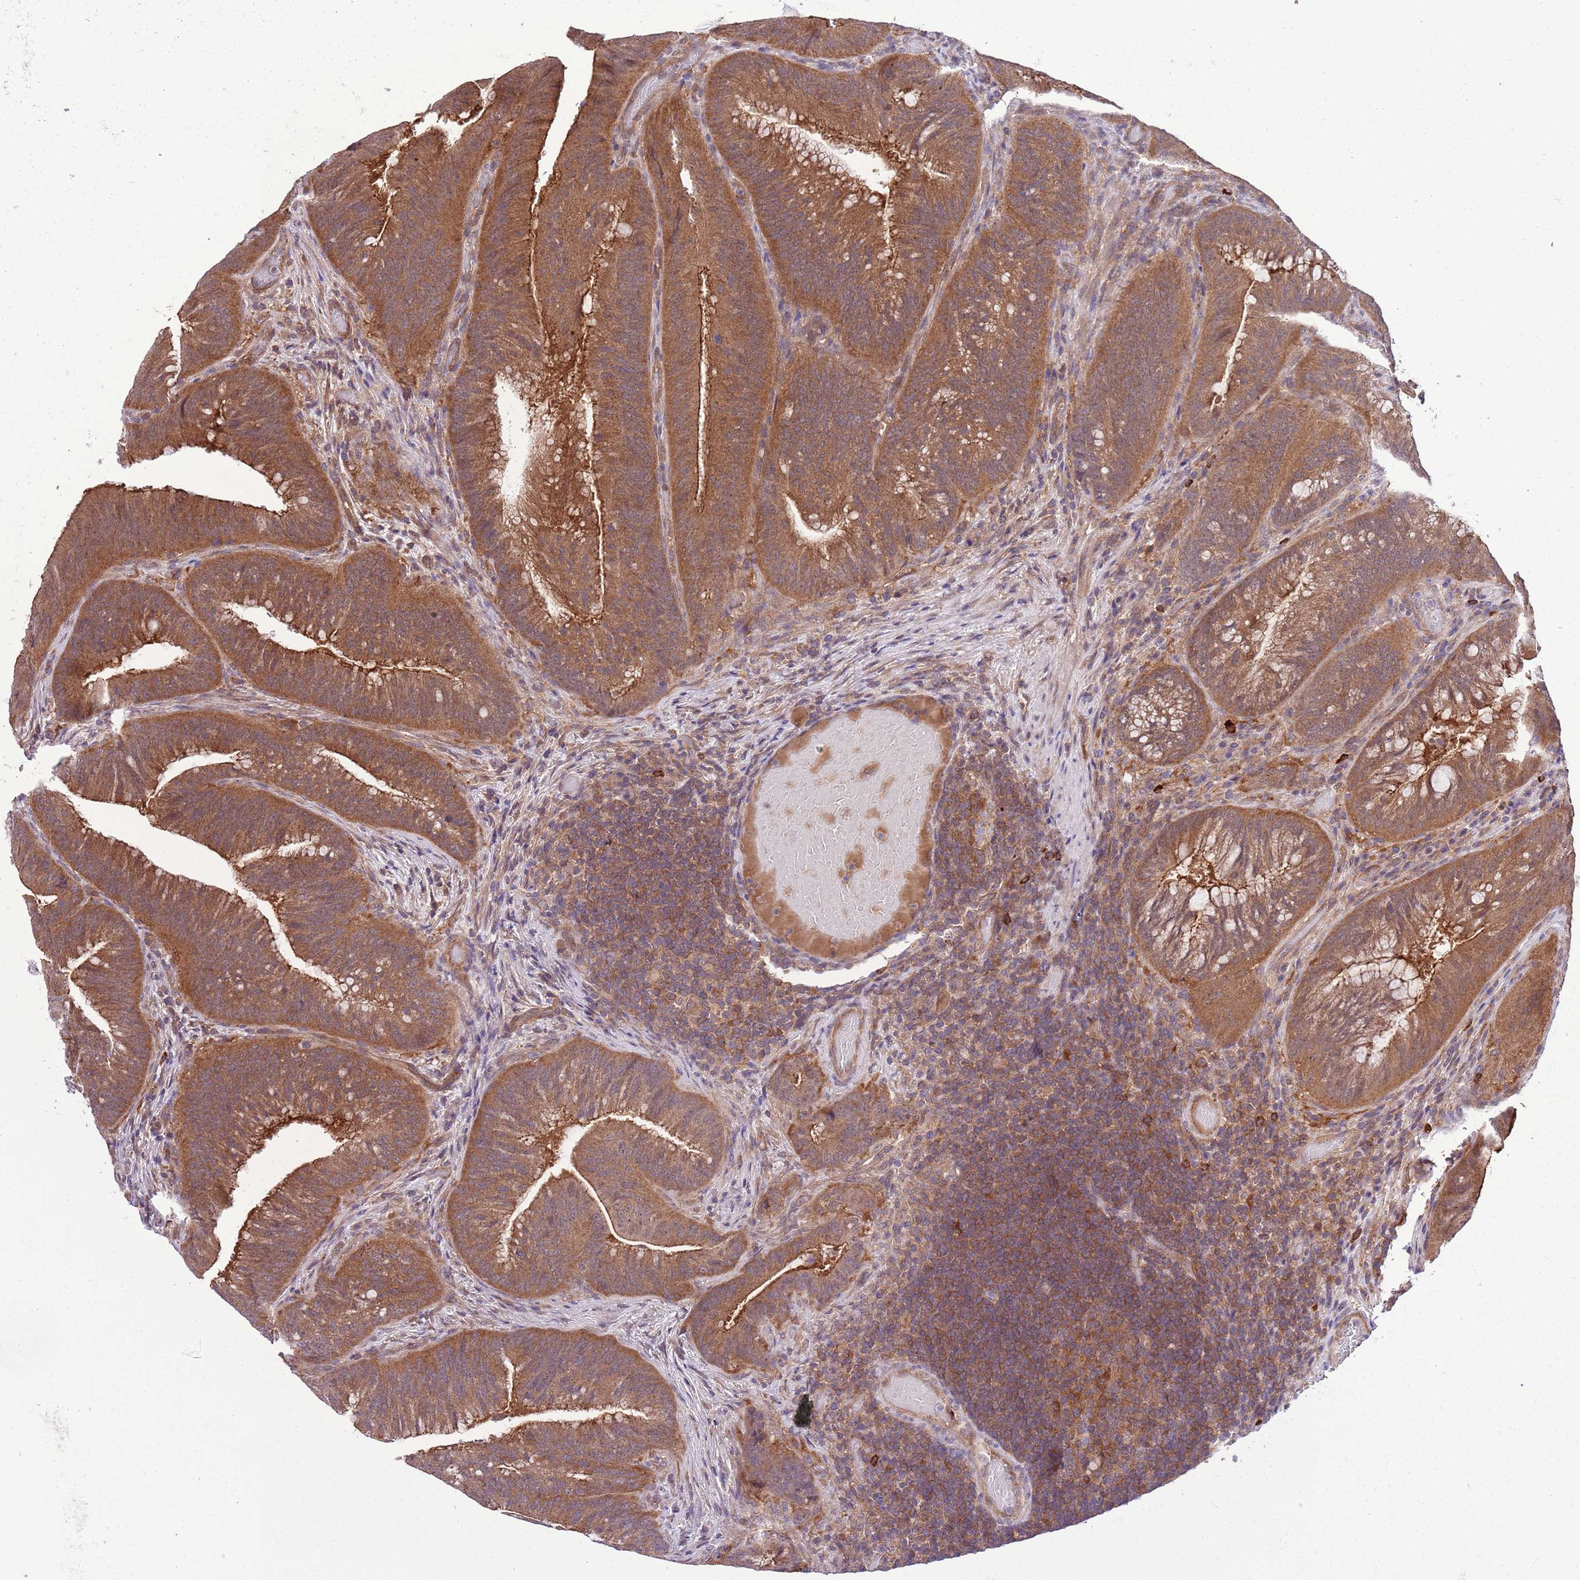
{"staining": {"intensity": "strong", "quantity": ">75%", "location": "cytoplasmic/membranous"}, "tissue": "colorectal cancer", "cell_type": "Tumor cells", "image_type": "cancer", "snomed": [{"axis": "morphology", "description": "Adenocarcinoma, NOS"}, {"axis": "topography", "description": "Colon"}], "caption": "Strong cytoplasmic/membranous staining is identified in approximately >75% of tumor cells in colorectal cancer (adenocarcinoma).", "gene": "DONSON", "patient": {"sex": "female", "age": 43}}